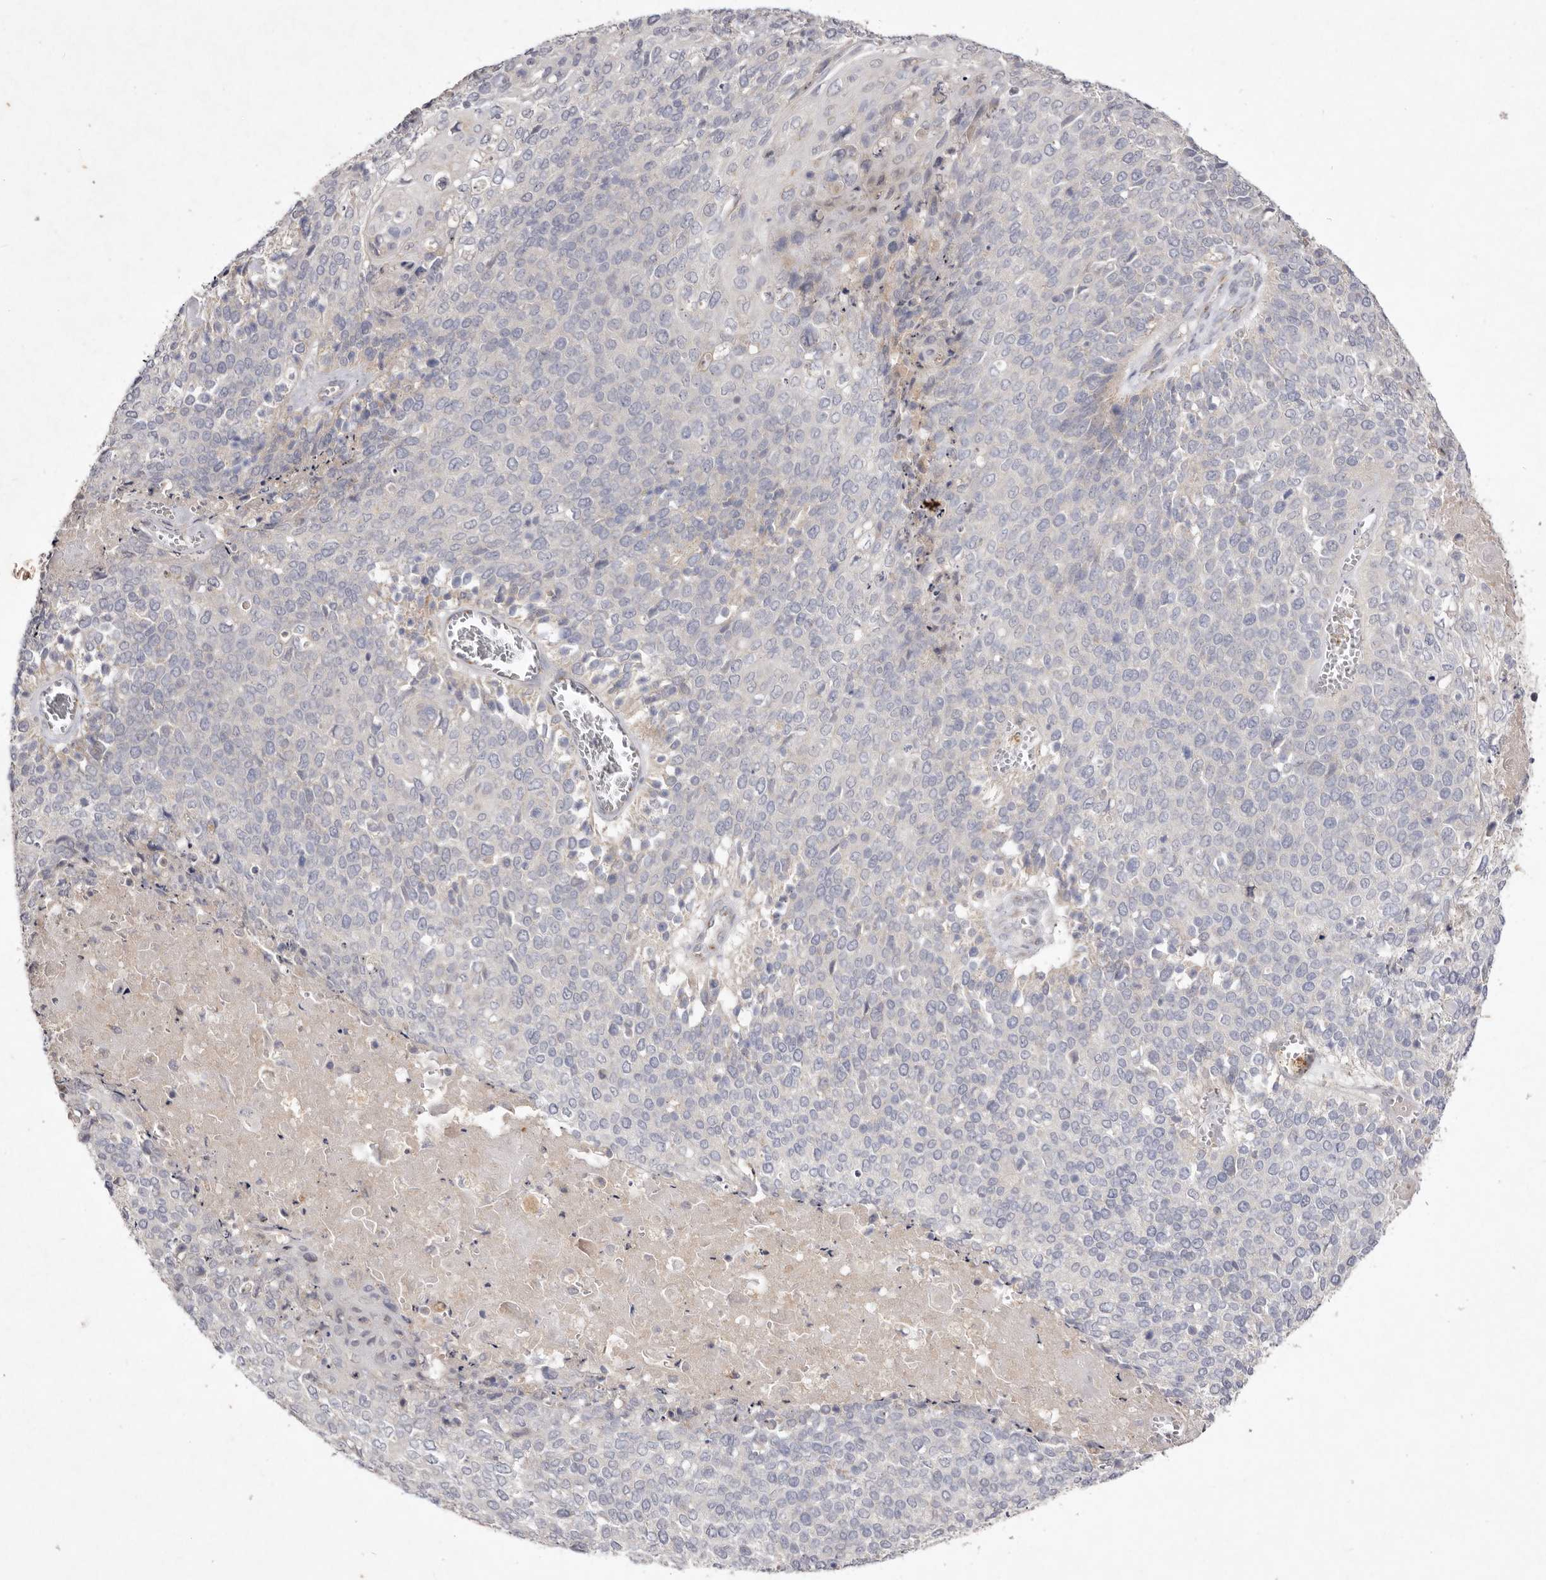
{"staining": {"intensity": "negative", "quantity": "none", "location": "none"}, "tissue": "cervical cancer", "cell_type": "Tumor cells", "image_type": "cancer", "snomed": [{"axis": "morphology", "description": "Squamous cell carcinoma, NOS"}, {"axis": "topography", "description": "Cervix"}], "caption": "Human cervical cancer (squamous cell carcinoma) stained for a protein using immunohistochemistry (IHC) exhibits no expression in tumor cells.", "gene": "USP24", "patient": {"sex": "female", "age": 39}}